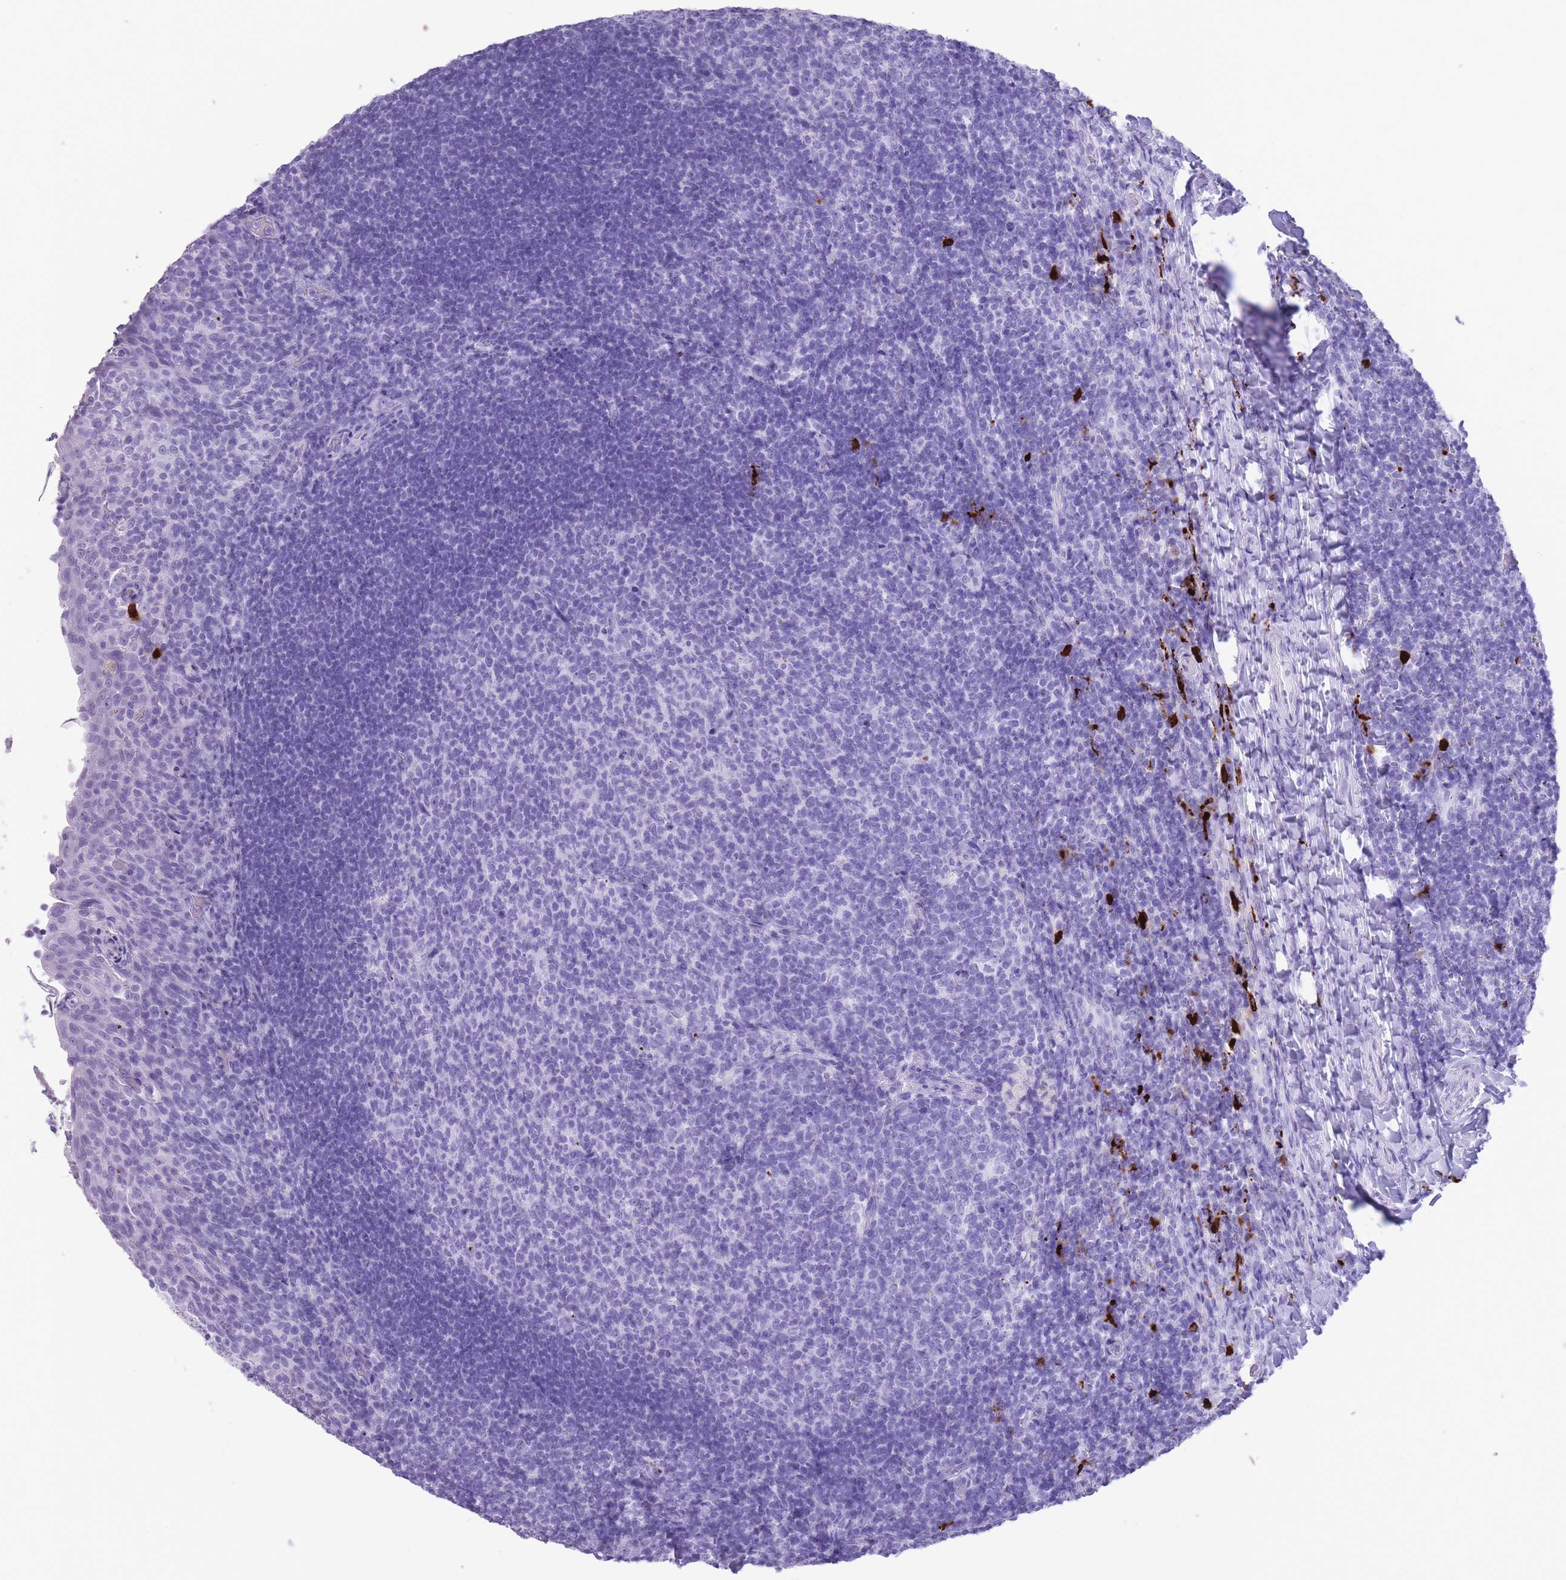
{"staining": {"intensity": "negative", "quantity": "none", "location": "none"}, "tissue": "tonsil", "cell_type": "Germinal center cells", "image_type": "normal", "snomed": [{"axis": "morphology", "description": "Normal tissue, NOS"}, {"axis": "topography", "description": "Tonsil"}], "caption": "The photomicrograph displays no significant staining in germinal center cells of tonsil. (DAB (3,3'-diaminobenzidine) IHC with hematoxylin counter stain).", "gene": "OR4F16", "patient": {"sex": "female", "age": 10}}